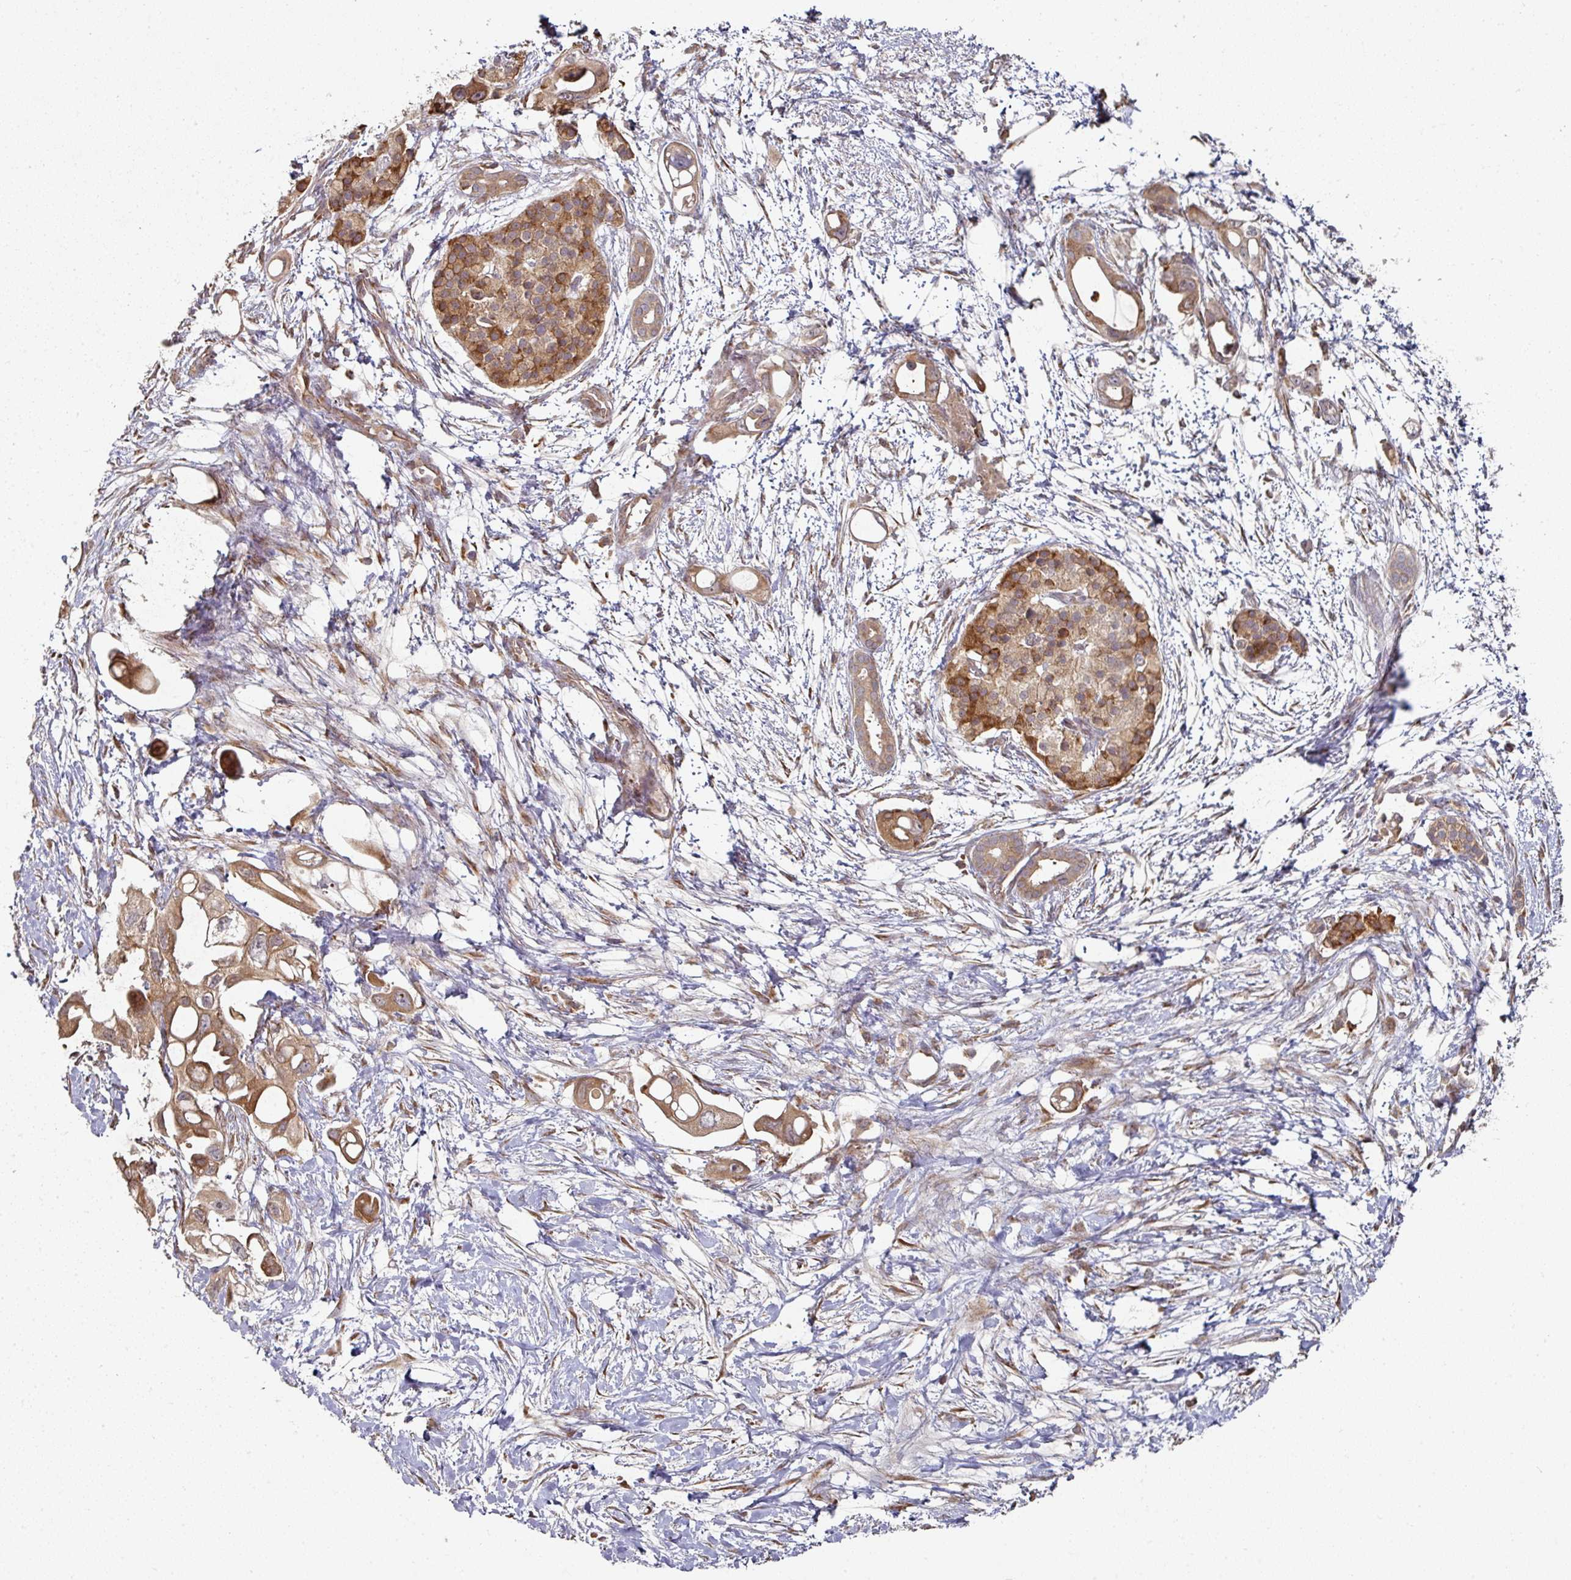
{"staining": {"intensity": "moderate", "quantity": ">75%", "location": "cytoplasmic/membranous"}, "tissue": "pancreatic cancer", "cell_type": "Tumor cells", "image_type": "cancer", "snomed": [{"axis": "morphology", "description": "Adenocarcinoma, NOS"}, {"axis": "topography", "description": "Pancreas"}], "caption": "A micrograph of pancreatic adenocarcinoma stained for a protein exhibits moderate cytoplasmic/membranous brown staining in tumor cells.", "gene": "CEP95", "patient": {"sex": "male", "age": 61}}